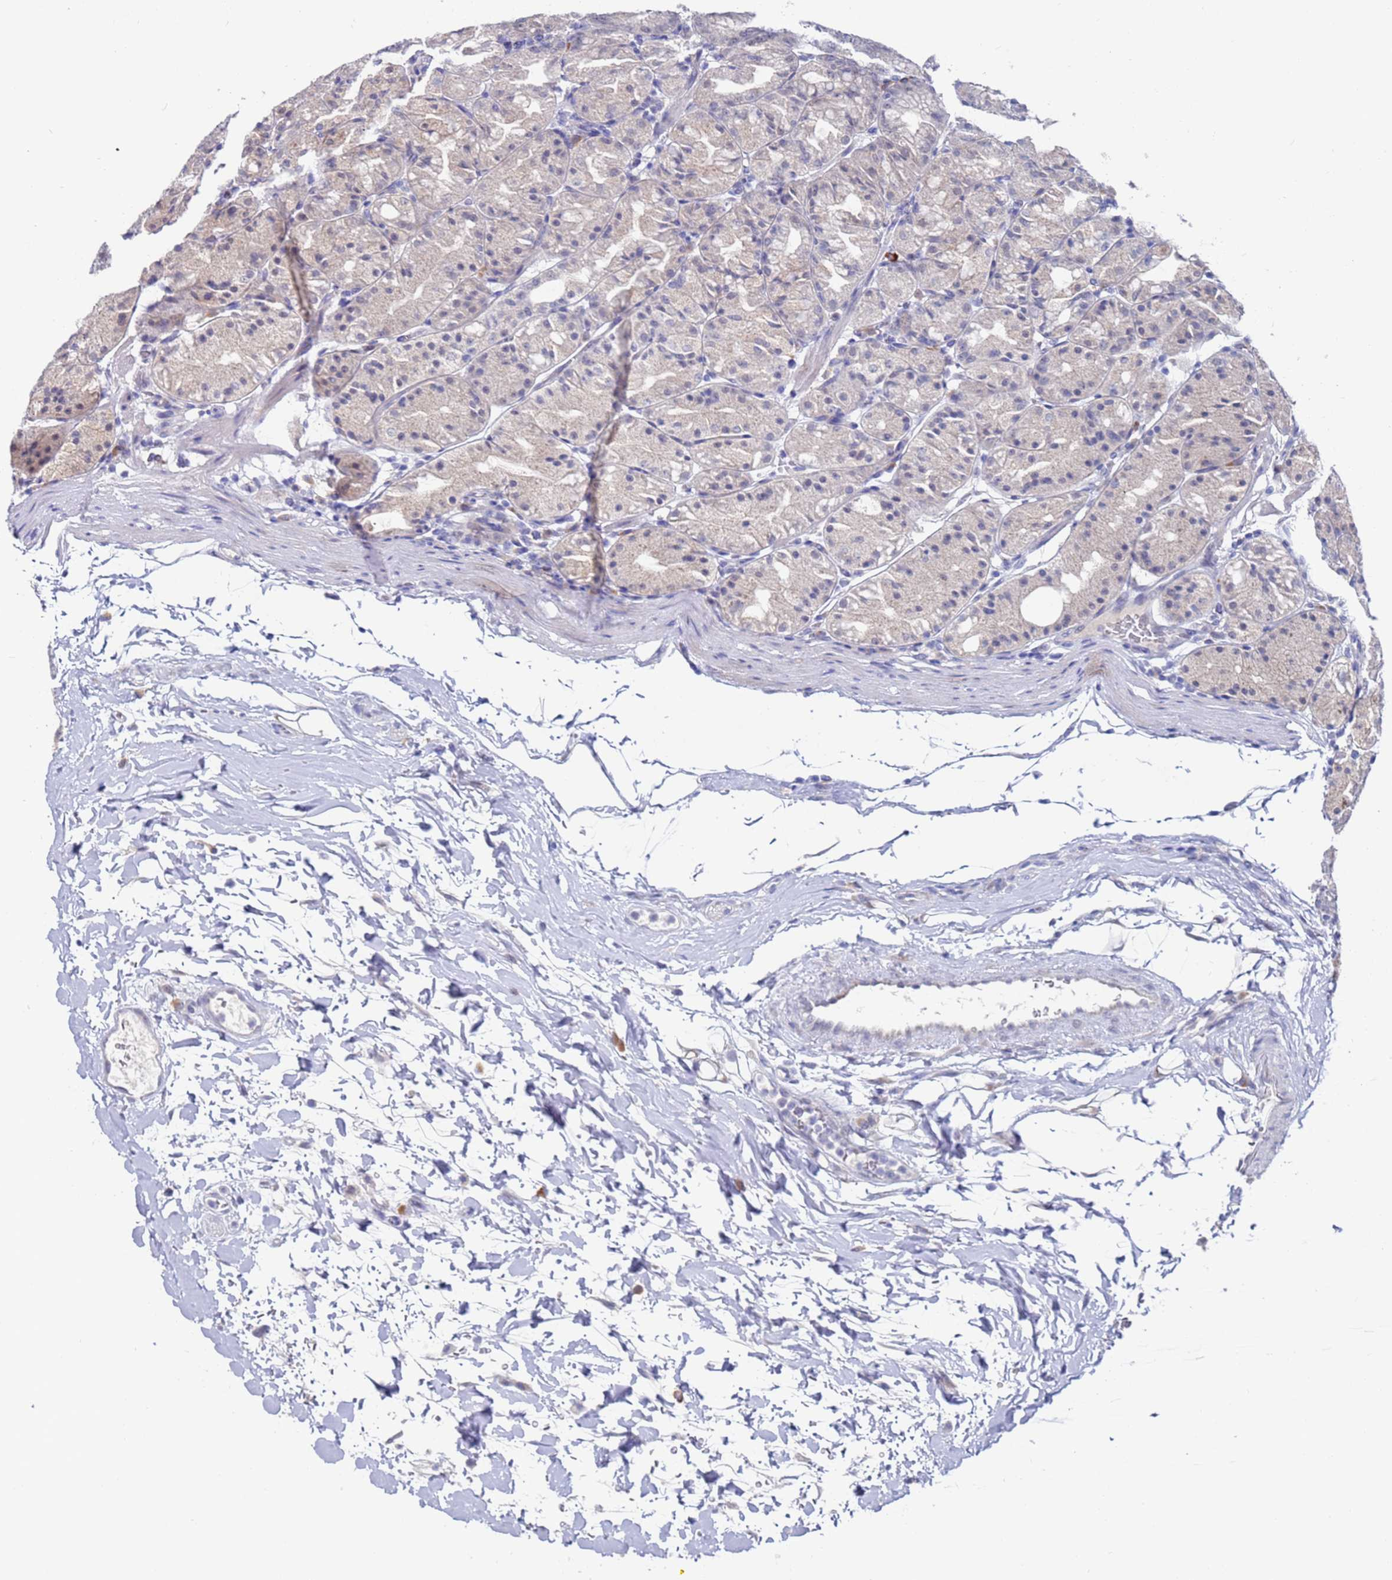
{"staining": {"intensity": "moderate", "quantity": "<25%", "location": "cytoplasmic/membranous,nuclear"}, "tissue": "stomach", "cell_type": "Glandular cells", "image_type": "normal", "snomed": [{"axis": "morphology", "description": "Normal tissue, NOS"}, {"axis": "topography", "description": "Stomach, upper"}], "caption": "Immunohistochemistry (IHC) image of unremarkable human stomach stained for a protein (brown), which exhibits low levels of moderate cytoplasmic/membranous,nuclear positivity in approximately <25% of glandular cells.", "gene": "FBXO27", "patient": {"sex": "male", "age": 48}}